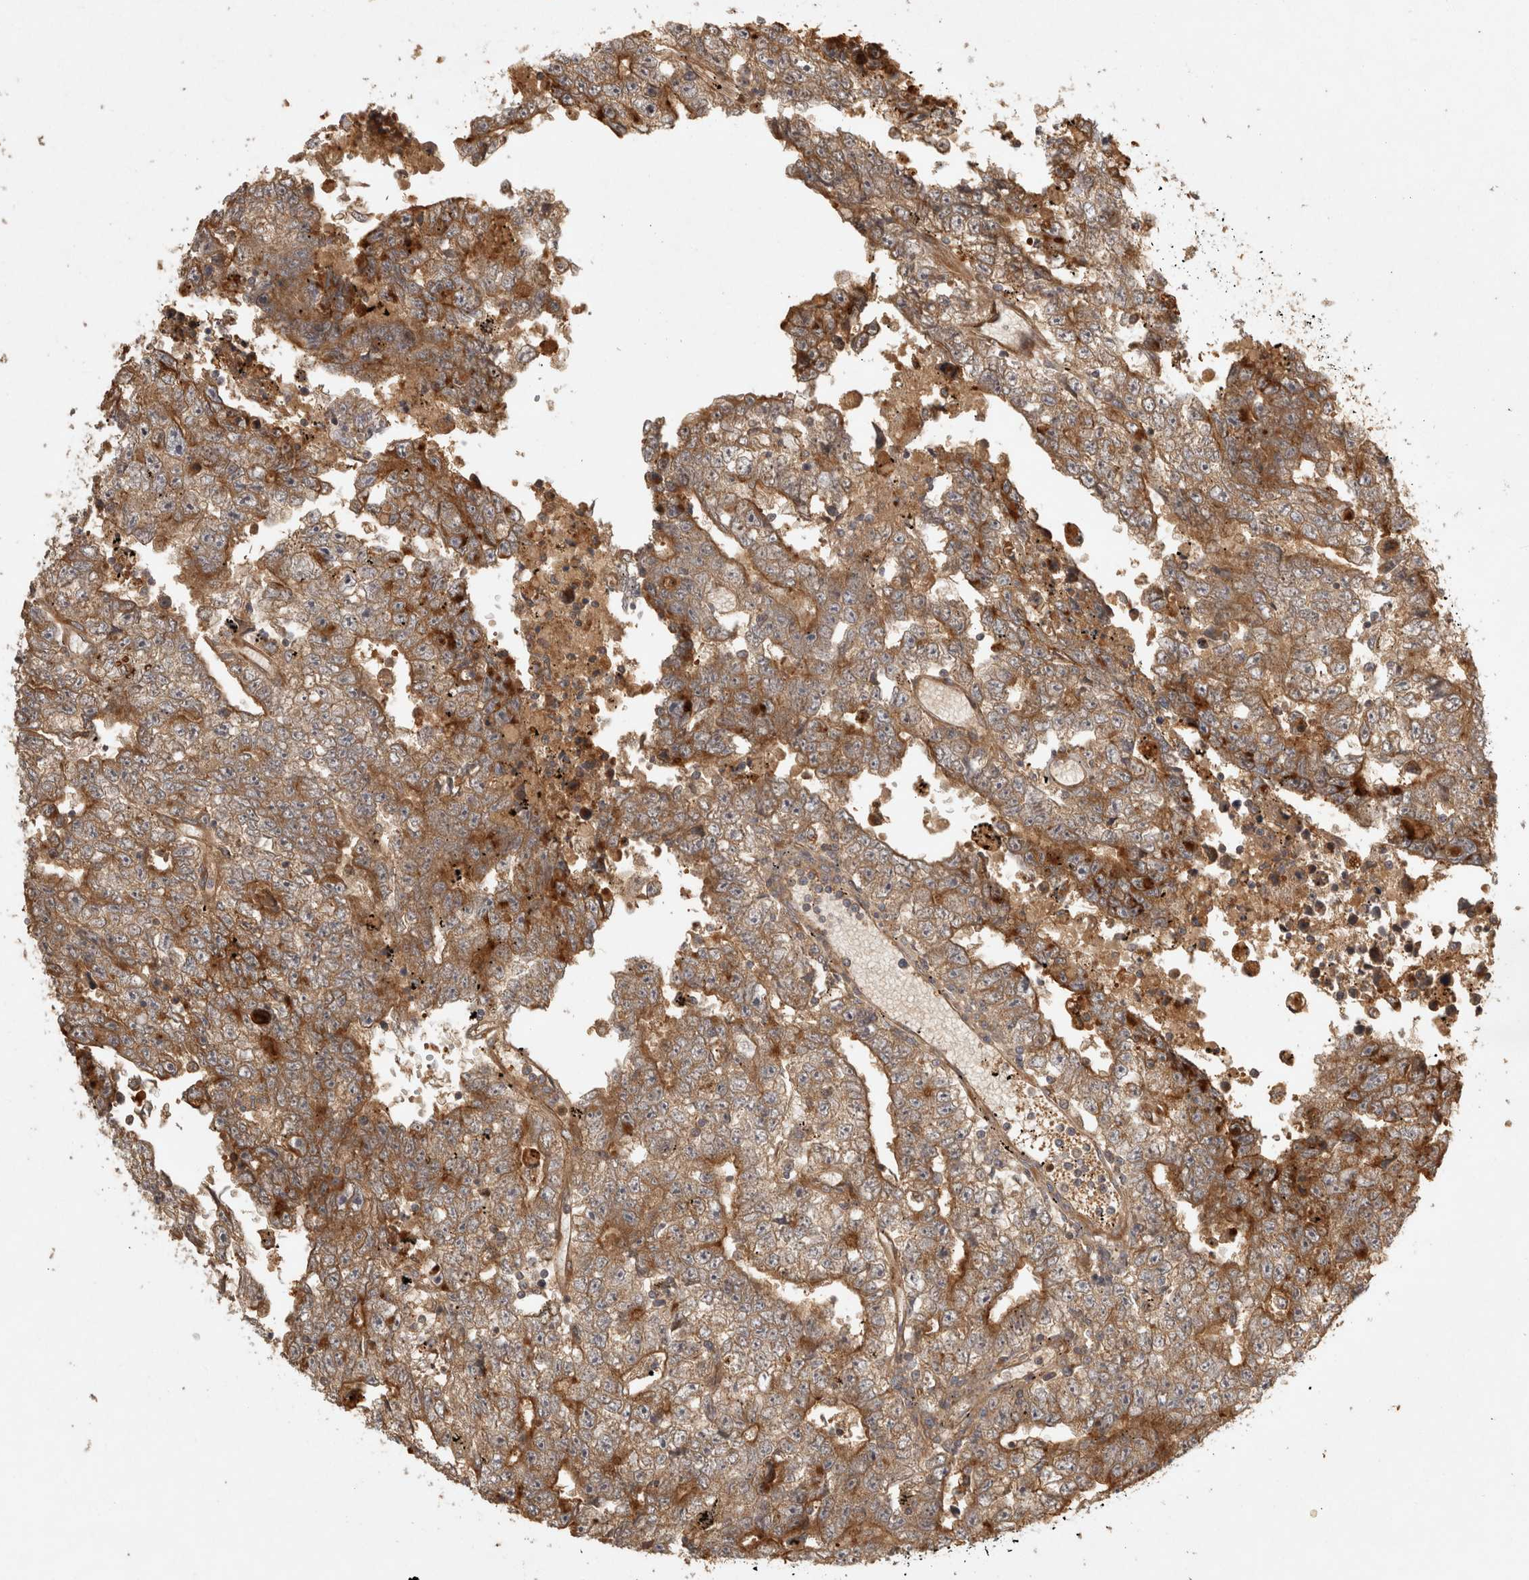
{"staining": {"intensity": "moderate", "quantity": ">75%", "location": "cytoplasmic/membranous"}, "tissue": "testis cancer", "cell_type": "Tumor cells", "image_type": "cancer", "snomed": [{"axis": "morphology", "description": "Carcinoma, Embryonal, NOS"}, {"axis": "topography", "description": "Testis"}], "caption": "DAB (3,3'-diaminobenzidine) immunohistochemical staining of testis embryonal carcinoma displays moderate cytoplasmic/membranous protein staining in about >75% of tumor cells.", "gene": "CAMSAP2", "patient": {"sex": "male", "age": 25}}